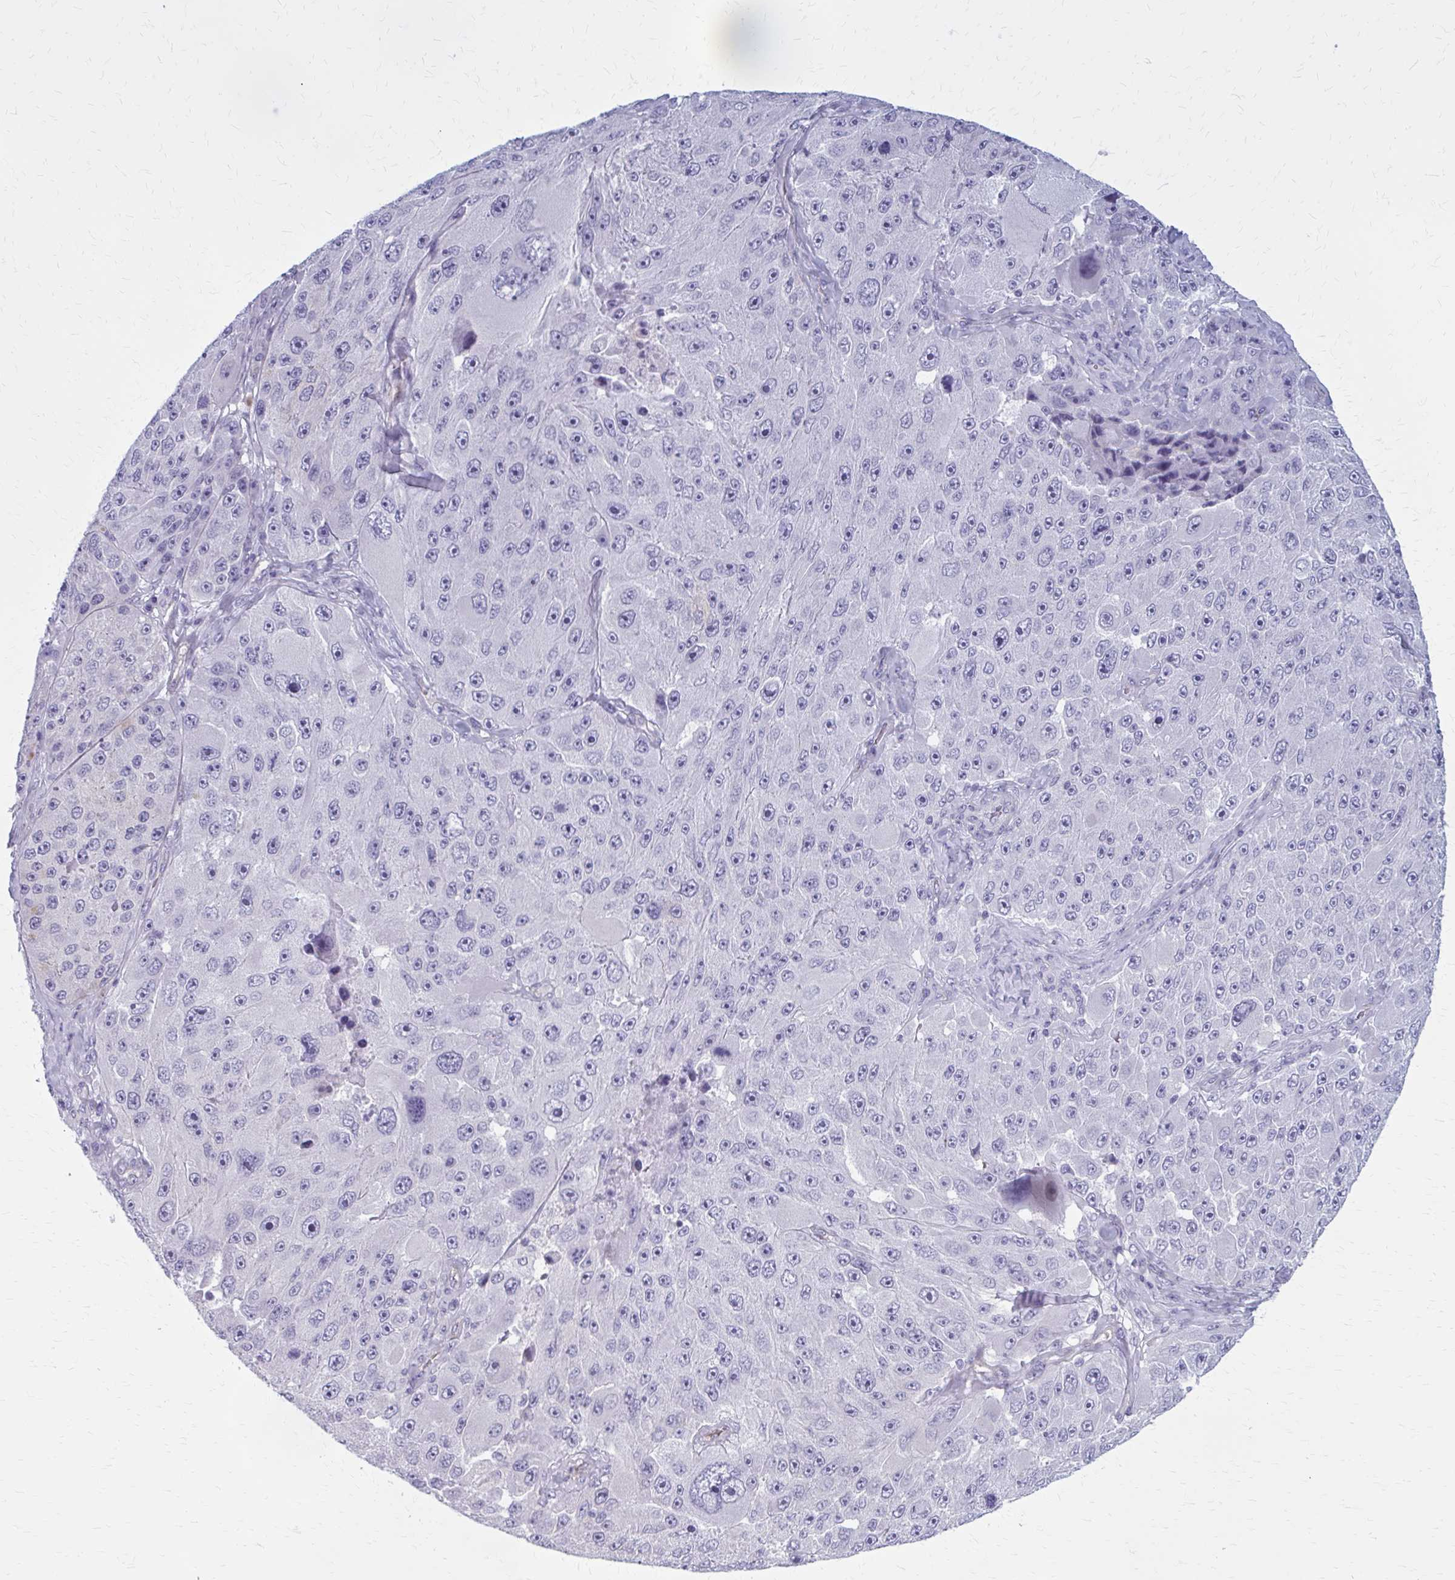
{"staining": {"intensity": "negative", "quantity": "none", "location": "none"}, "tissue": "melanoma", "cell_type": "Tumor cells", "image_type": "cancer", "snomed": [{"axis": "morphology", "description": "Malignant melanoma, Metastatic site"}, {"axis": "topography", "description": "Lymph node"}], "caption": "Tumor cells show no significant protein positivity in malignant melanoma (metastatic site).", "gene": "CASQ2", "patient": {"sex": "male", "age": 62}}